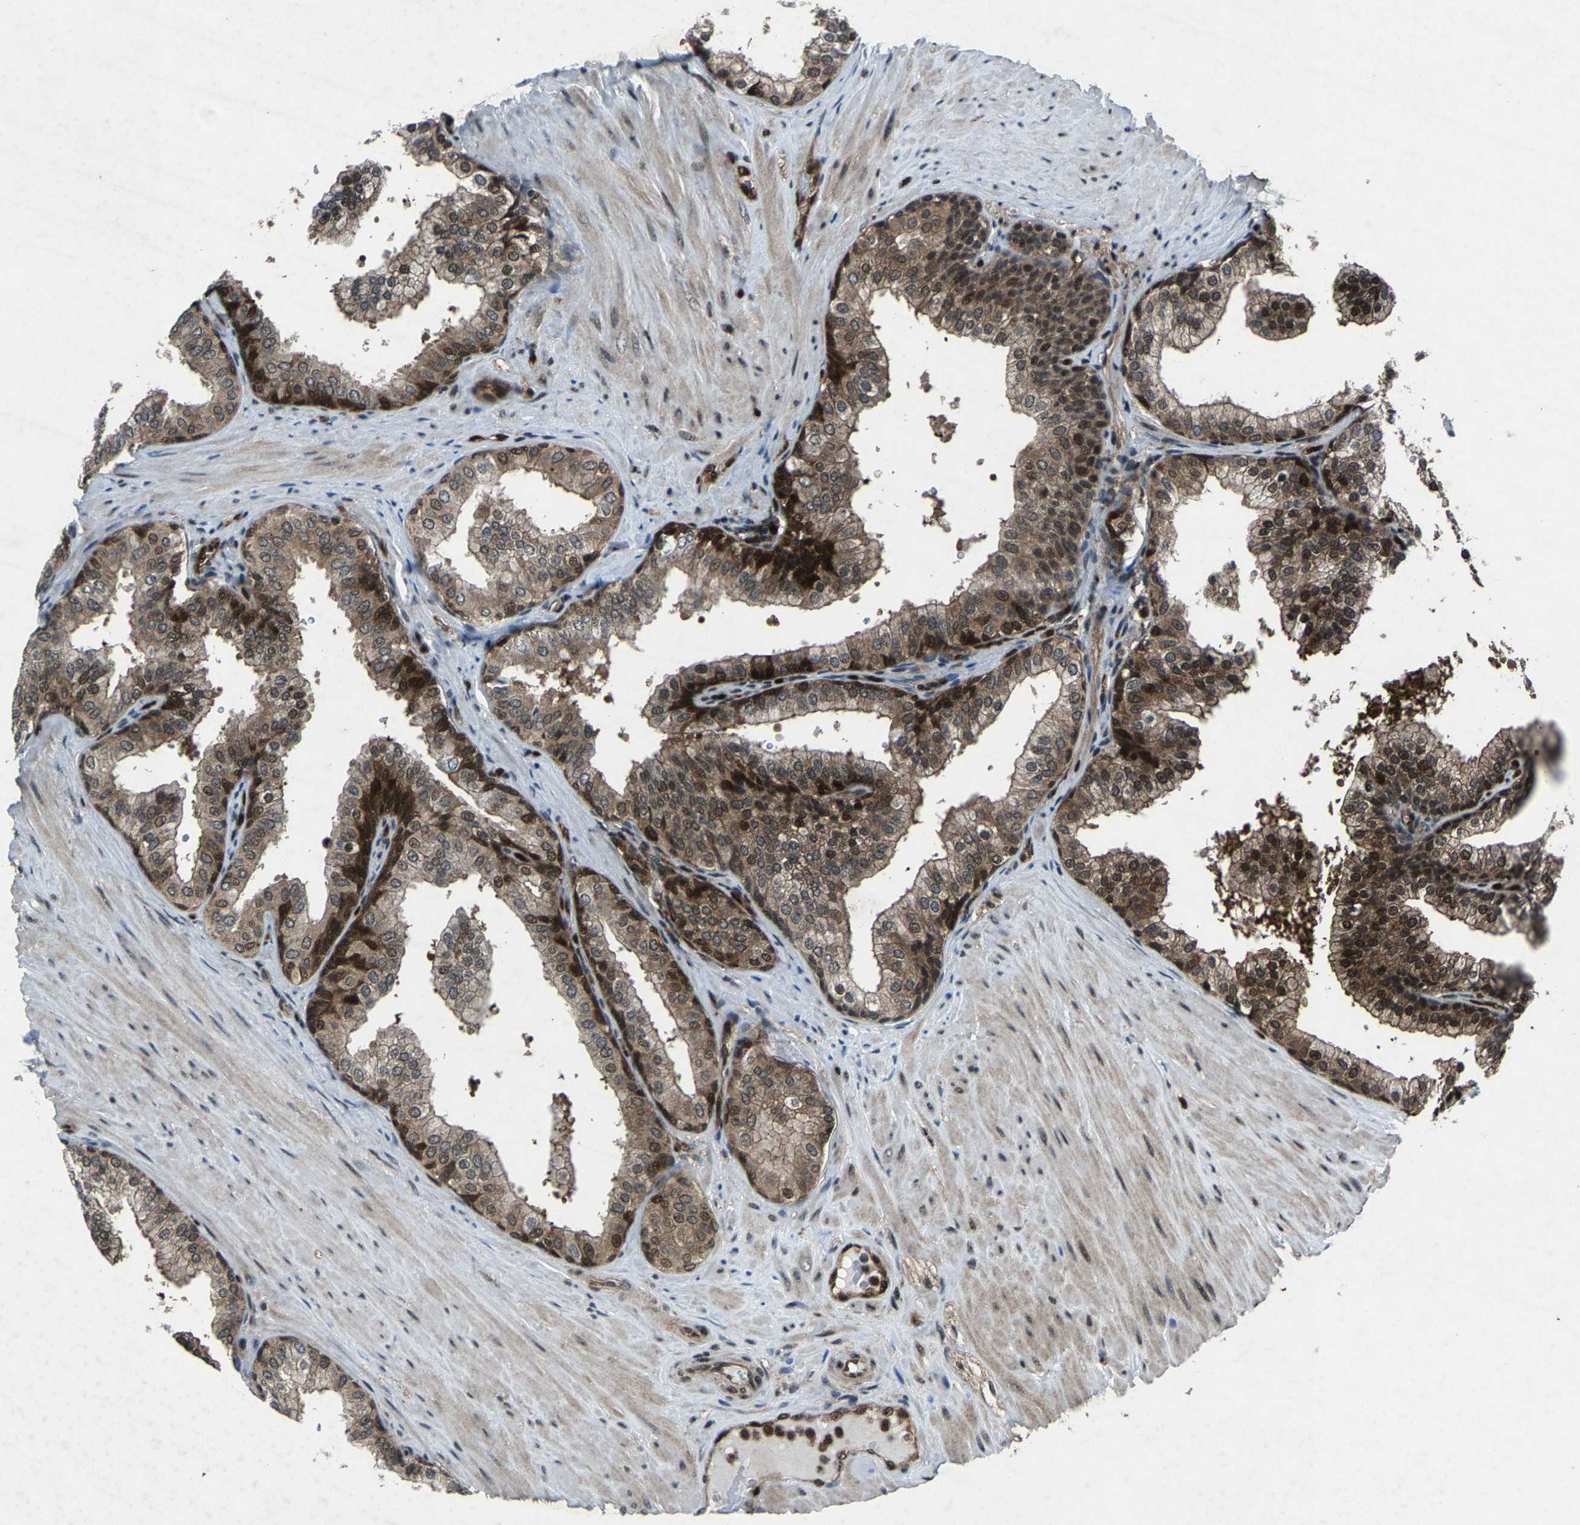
{"staining": {"intensity": "strong", "quantity": "25%-75%", "location": "cytoplasmic/membranous,nuclear"}, "tissue": "prostate", "cell_type": "Glandular cells", "image_type": "normal", "snomed": [{"axis": "morphology", "description": "Normal tissue, NOS"}, {"axis": "topography", "description": "Prostate"}], "caption": "DAB immunohistochemical staining of normal prostate reveals strong cytoplasmic/membranous,nuclear protein positivity in about 25%-75% of glandular cells. The staining is performed using DAB (3,3'-diaminobenzidine) brown chromogen to label protein expression. The nuclei are counter-stained blue using hematoxylin.", "gene": "ATXN3", "patient": {"sex": "male", "age": 60}}